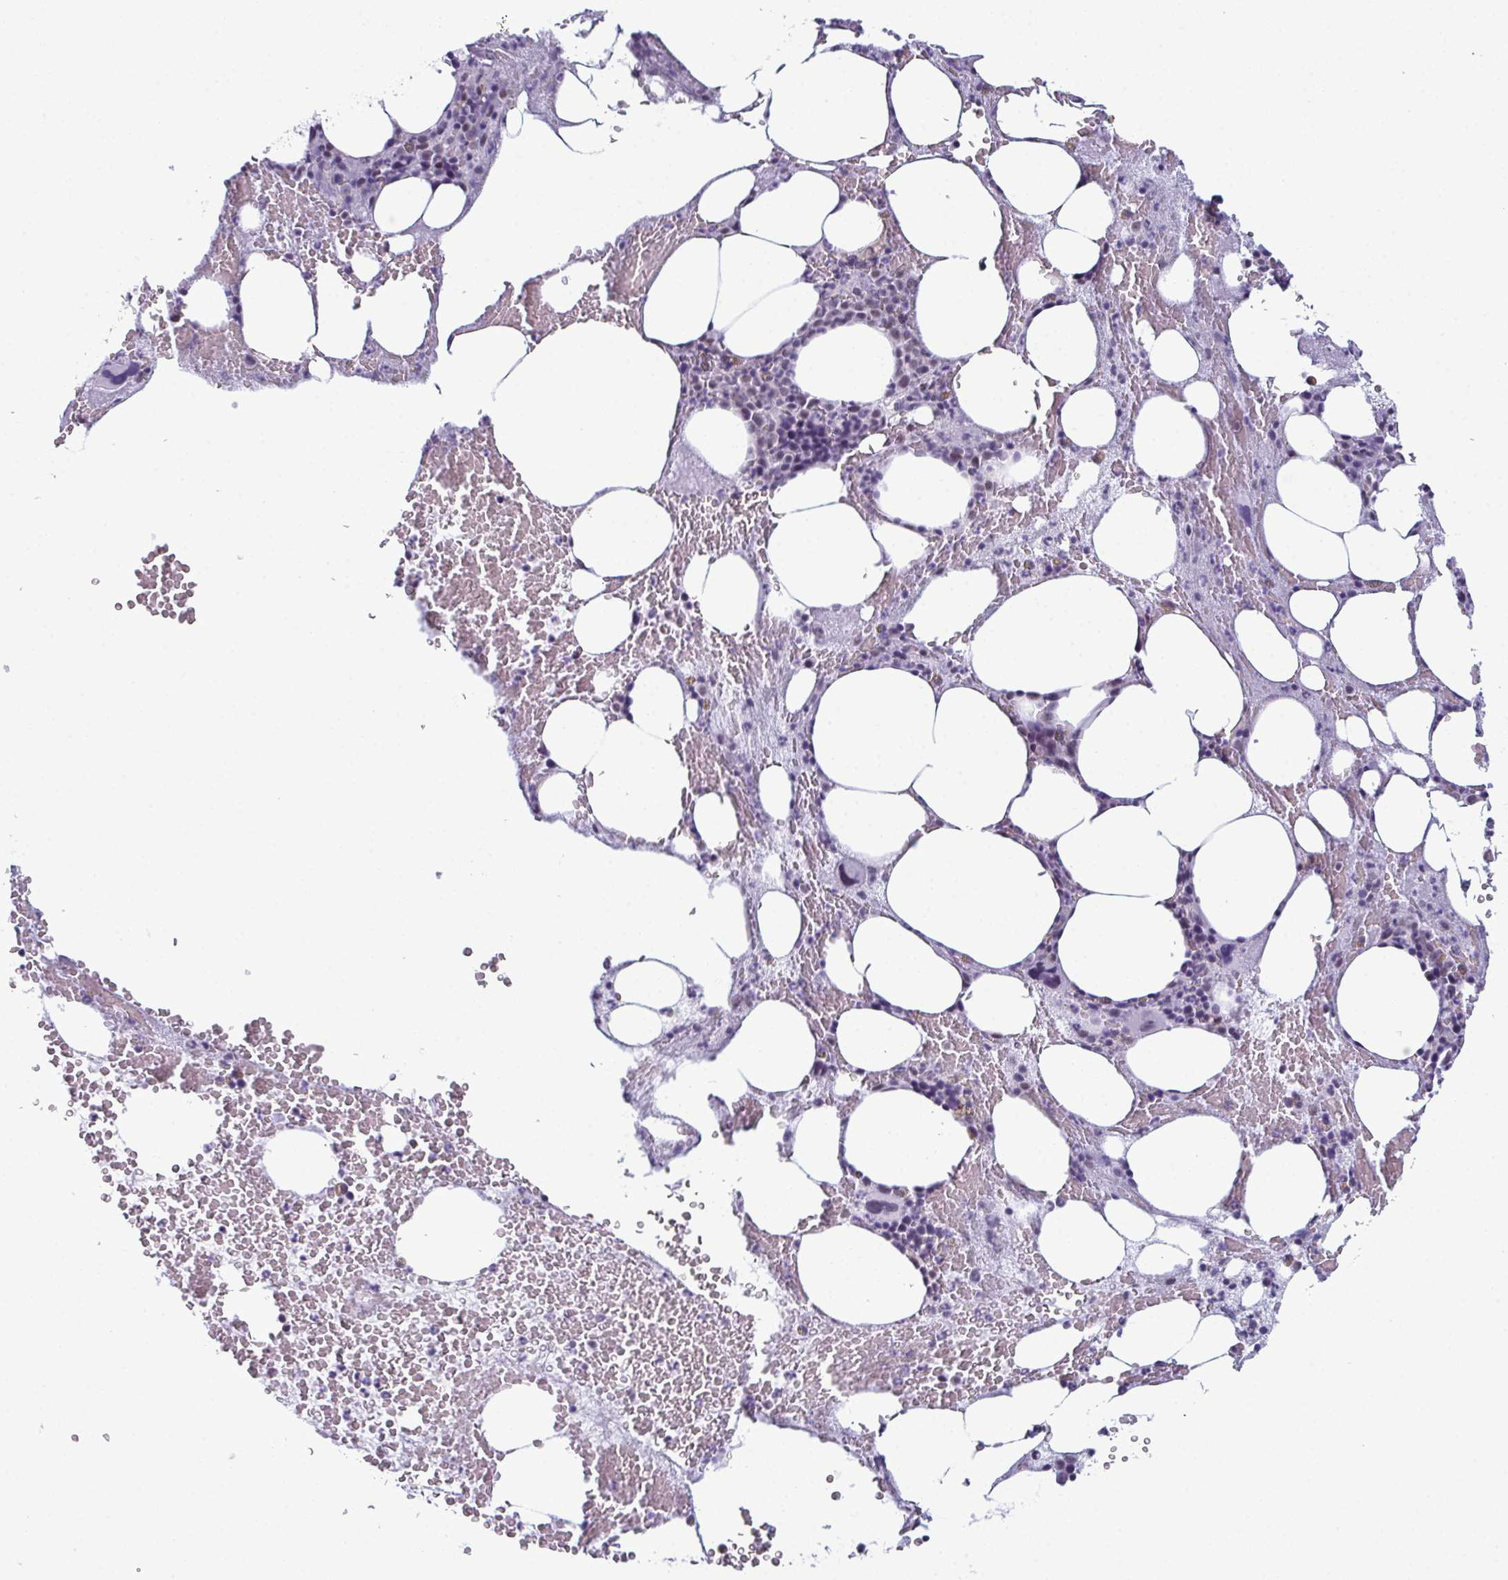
{"staining": {"intensity": "moderate", "quantity": "<25%", "location": "nuclear"}, "tissue": "bone marrow", "cell_type": "Hematopoietic cells", "image_type": "normal", "snomed": [{"axis": "morphology", "description": "Normal tissue, NOS"}, {"axis": "topography", "description": "Bone marrow"}], "caption": "Protein expression analysis of benign human bone marrow reveals moderate nuclear expression in about <25% of hematopoietic cells. Nuclei are stained in blue.", "gene": "RBM7", "patient": {"sex": "male", "age": 89}}